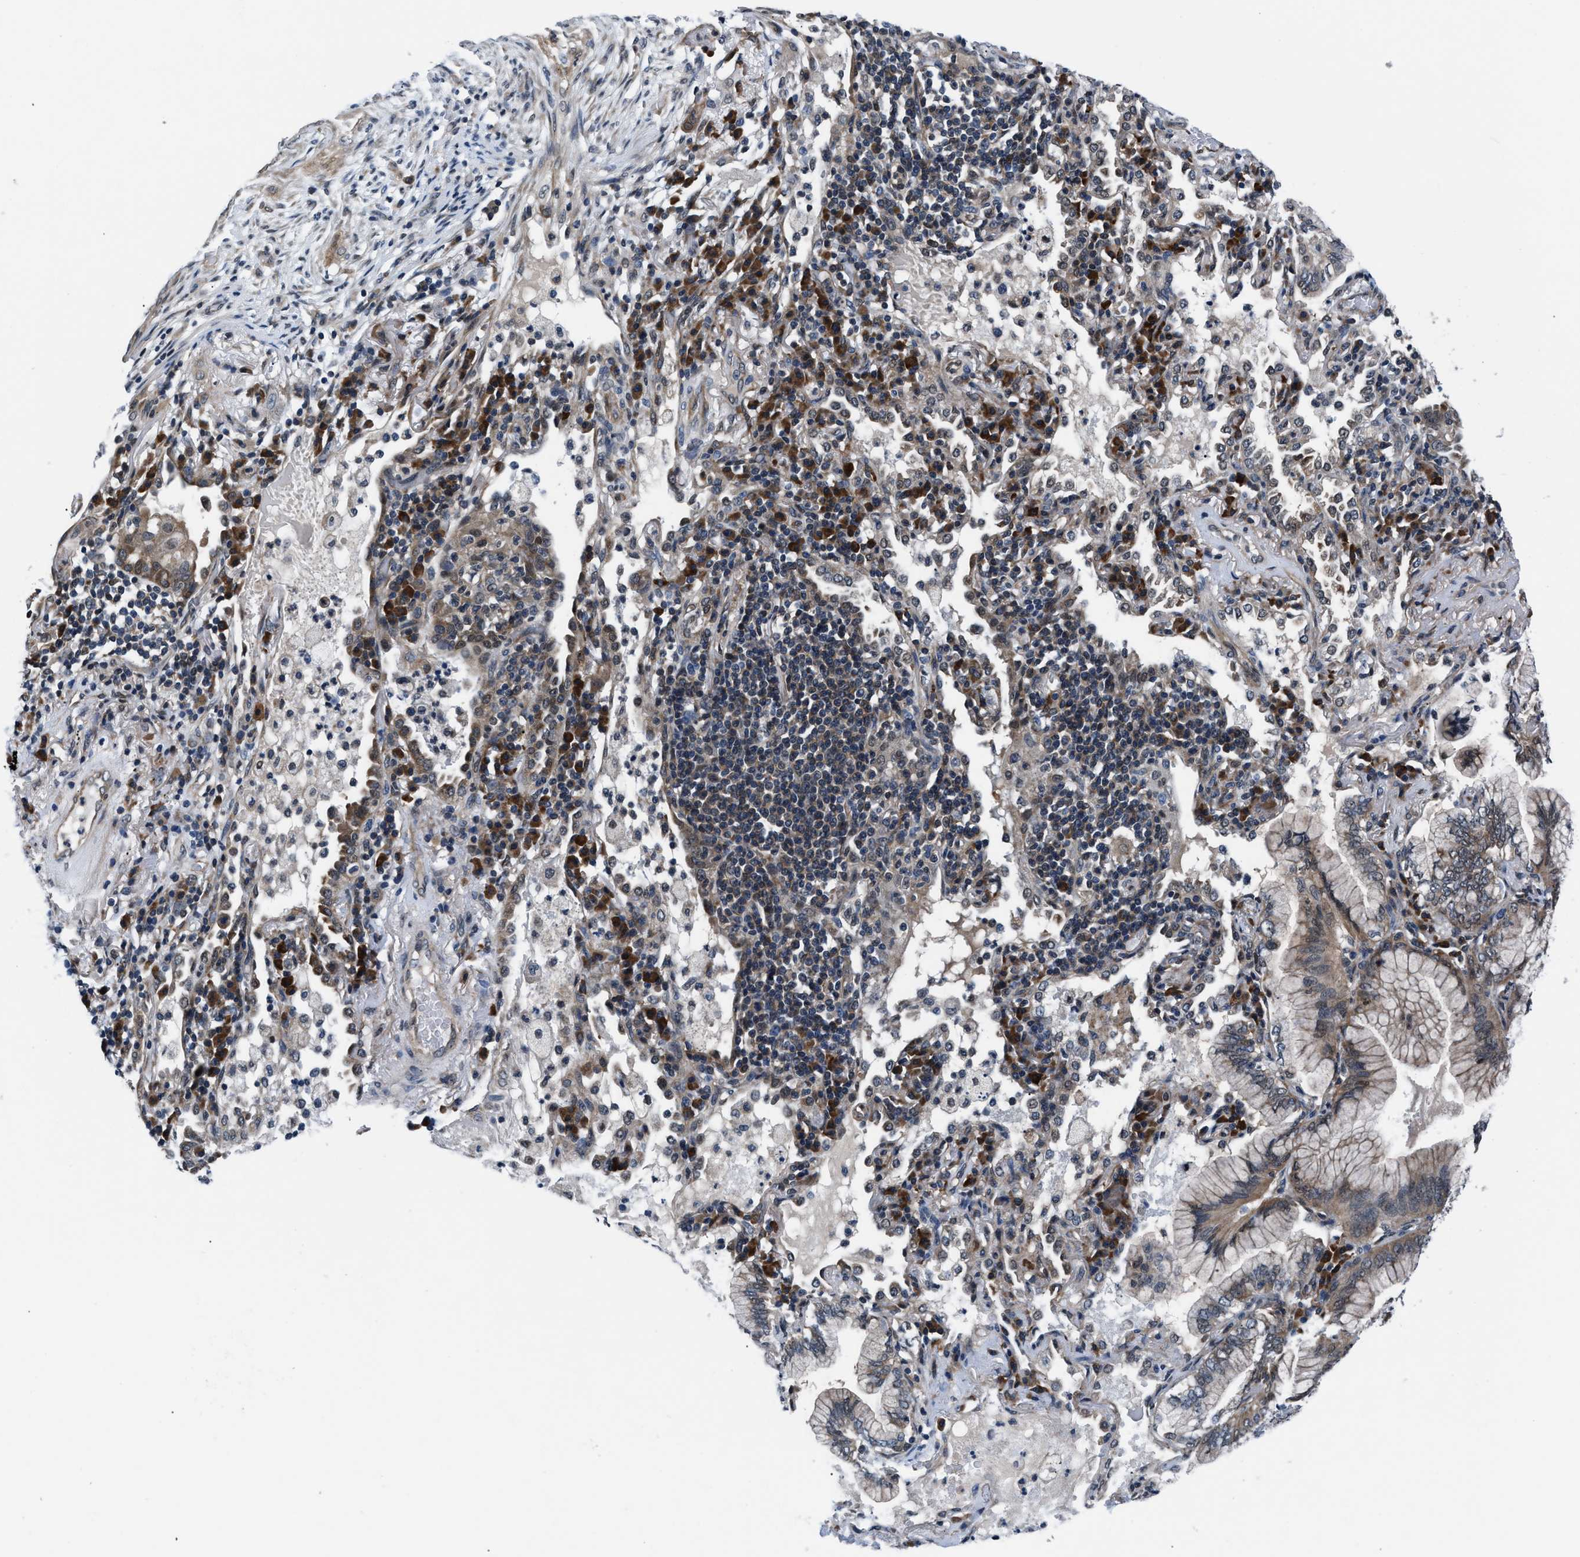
{"staining": {"intensity": "weak", "quantity": "<25%", "location": "cytoplasmic/membranous"}, "tissue": "lung cancer", "cell_type": "Tumor cells", "image_type": "cancer", "snomed": [{"axis": "morphology", "description": "Adenocarcinoma, NOS"}, {"axis": "topography", "description": "Lung"}], "caption": "Immunohistochemistry (IHC) of lung cancer demonstrates no positivity in tumor cells. The staining was performed using DAB (3,3'-diaminobenzidine) to visualize the protein expression in brown, while the nuclei were stained in blue with hematoxylin (Magnification: 20x).", "gene": "PRPSAP2", "patient": {"sex": "female", "age": 70}}